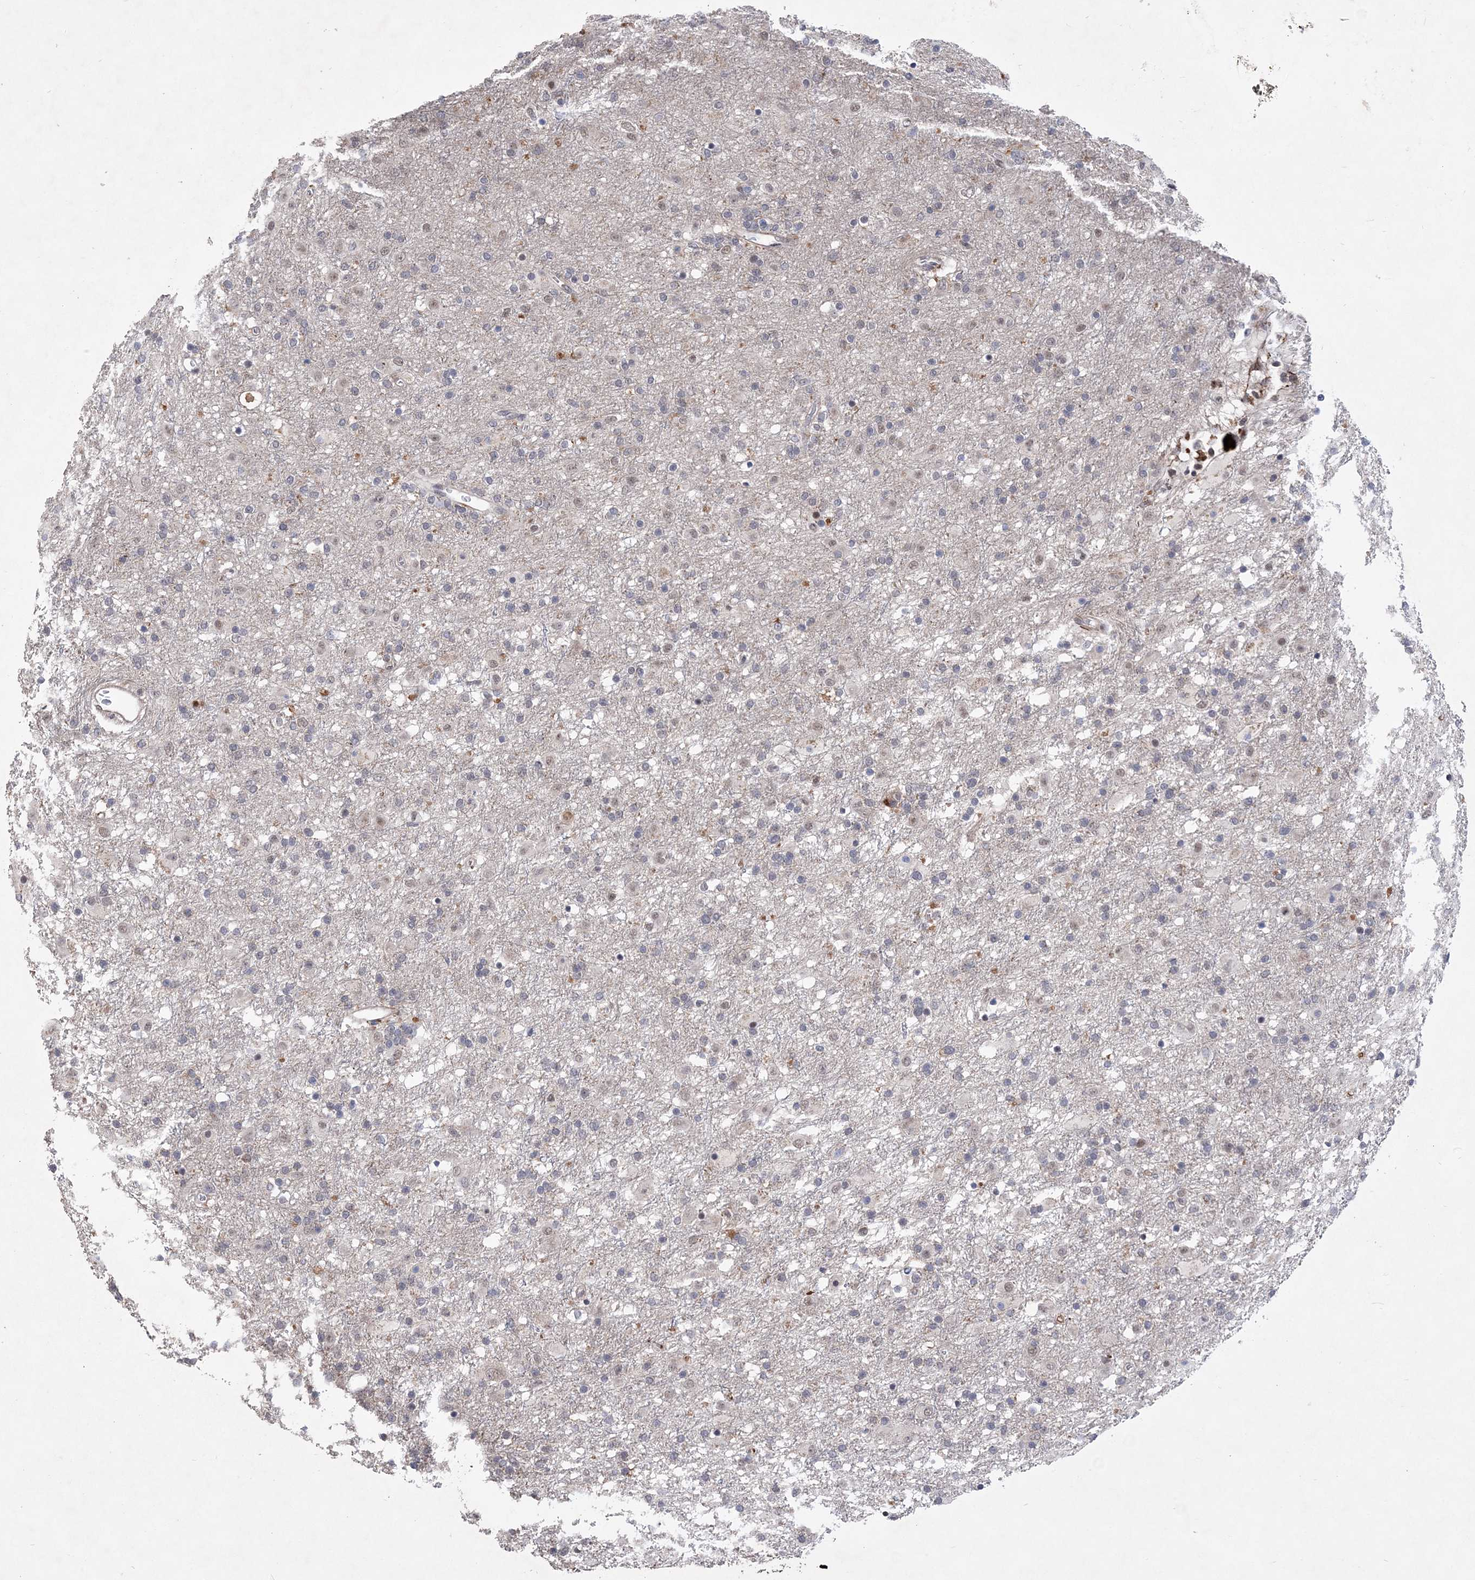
{"staining": {"intensity": "negative", "quantity": "none", "location": "none"}, "tissue": "glioma", "cell_type": "Tumor cells", "image_type": "cancer", "snomed": [{"axis": "morphology", "description": "Glioma, malignant, Low grade"}, {"axis": "topography", "description": "Brain"}], "caption": "This image is of glioma stained with immunohistochemistry to label a protein in brown with the nuclei are counter-stained blue. There is no positivity in tumor cells. (Stains: DAB (3,3'-diaminobenzidine) immunohistochemistry with hematoxylin counter stain, Microscopy: brightfield microscopy at high magnification).", "gene": "BOD1L1", "patient": {"sex": "male", "age": 65}}